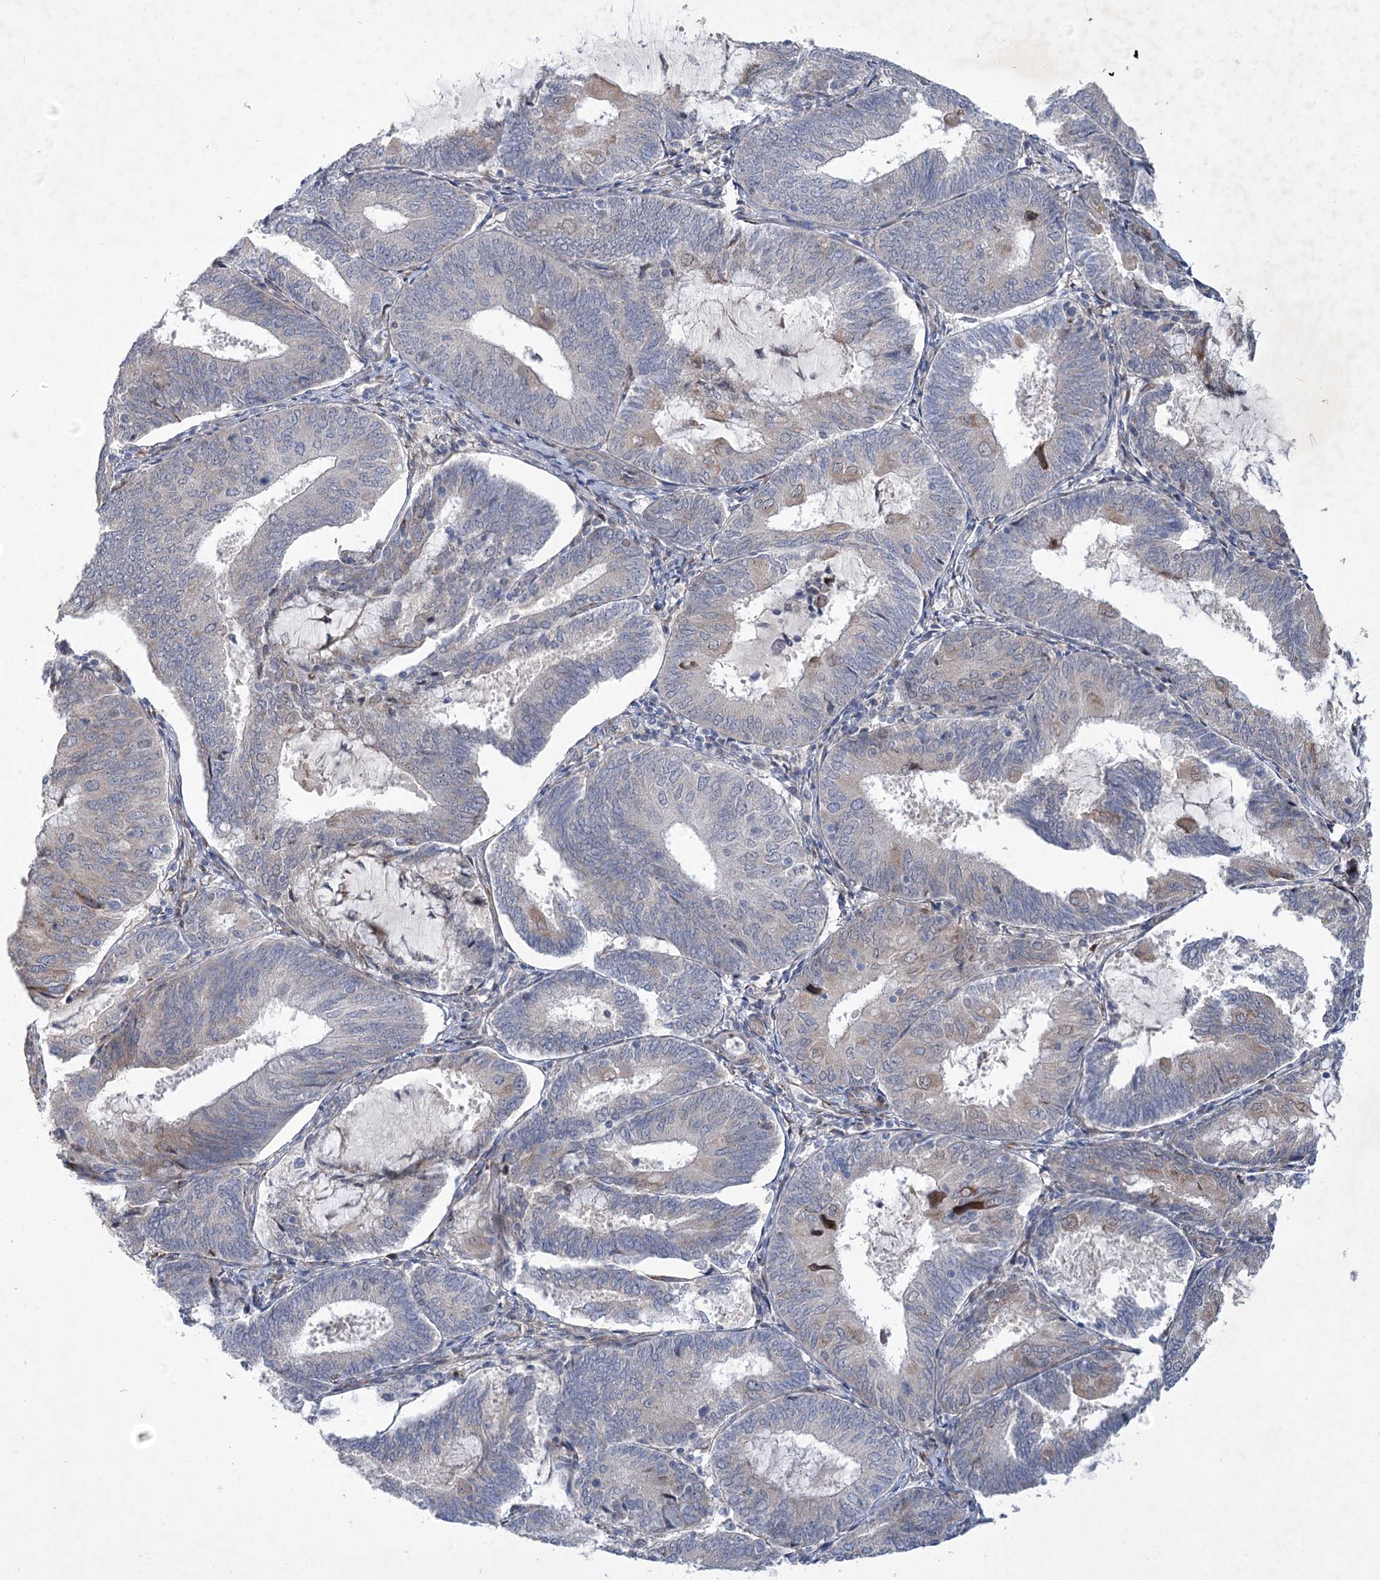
{"staining": {"intensity": "negative", "quantity": "none", "location": "none"}, "tissue": "endometrial cancer", "cell_type": "Tumor cells", "image_type": "cancer", "snomed": [{"axis": "morphology", "description": "Adenocarcinoma, NOS"}, {"axis": "topography", "description": "Endometrium"}], "caption": "There is no significant staining in tumor cells of endometrial cancer (adenocarcinoma).", "gene": "GCNT4", "patient": {"sex": "female", "age": 81}}